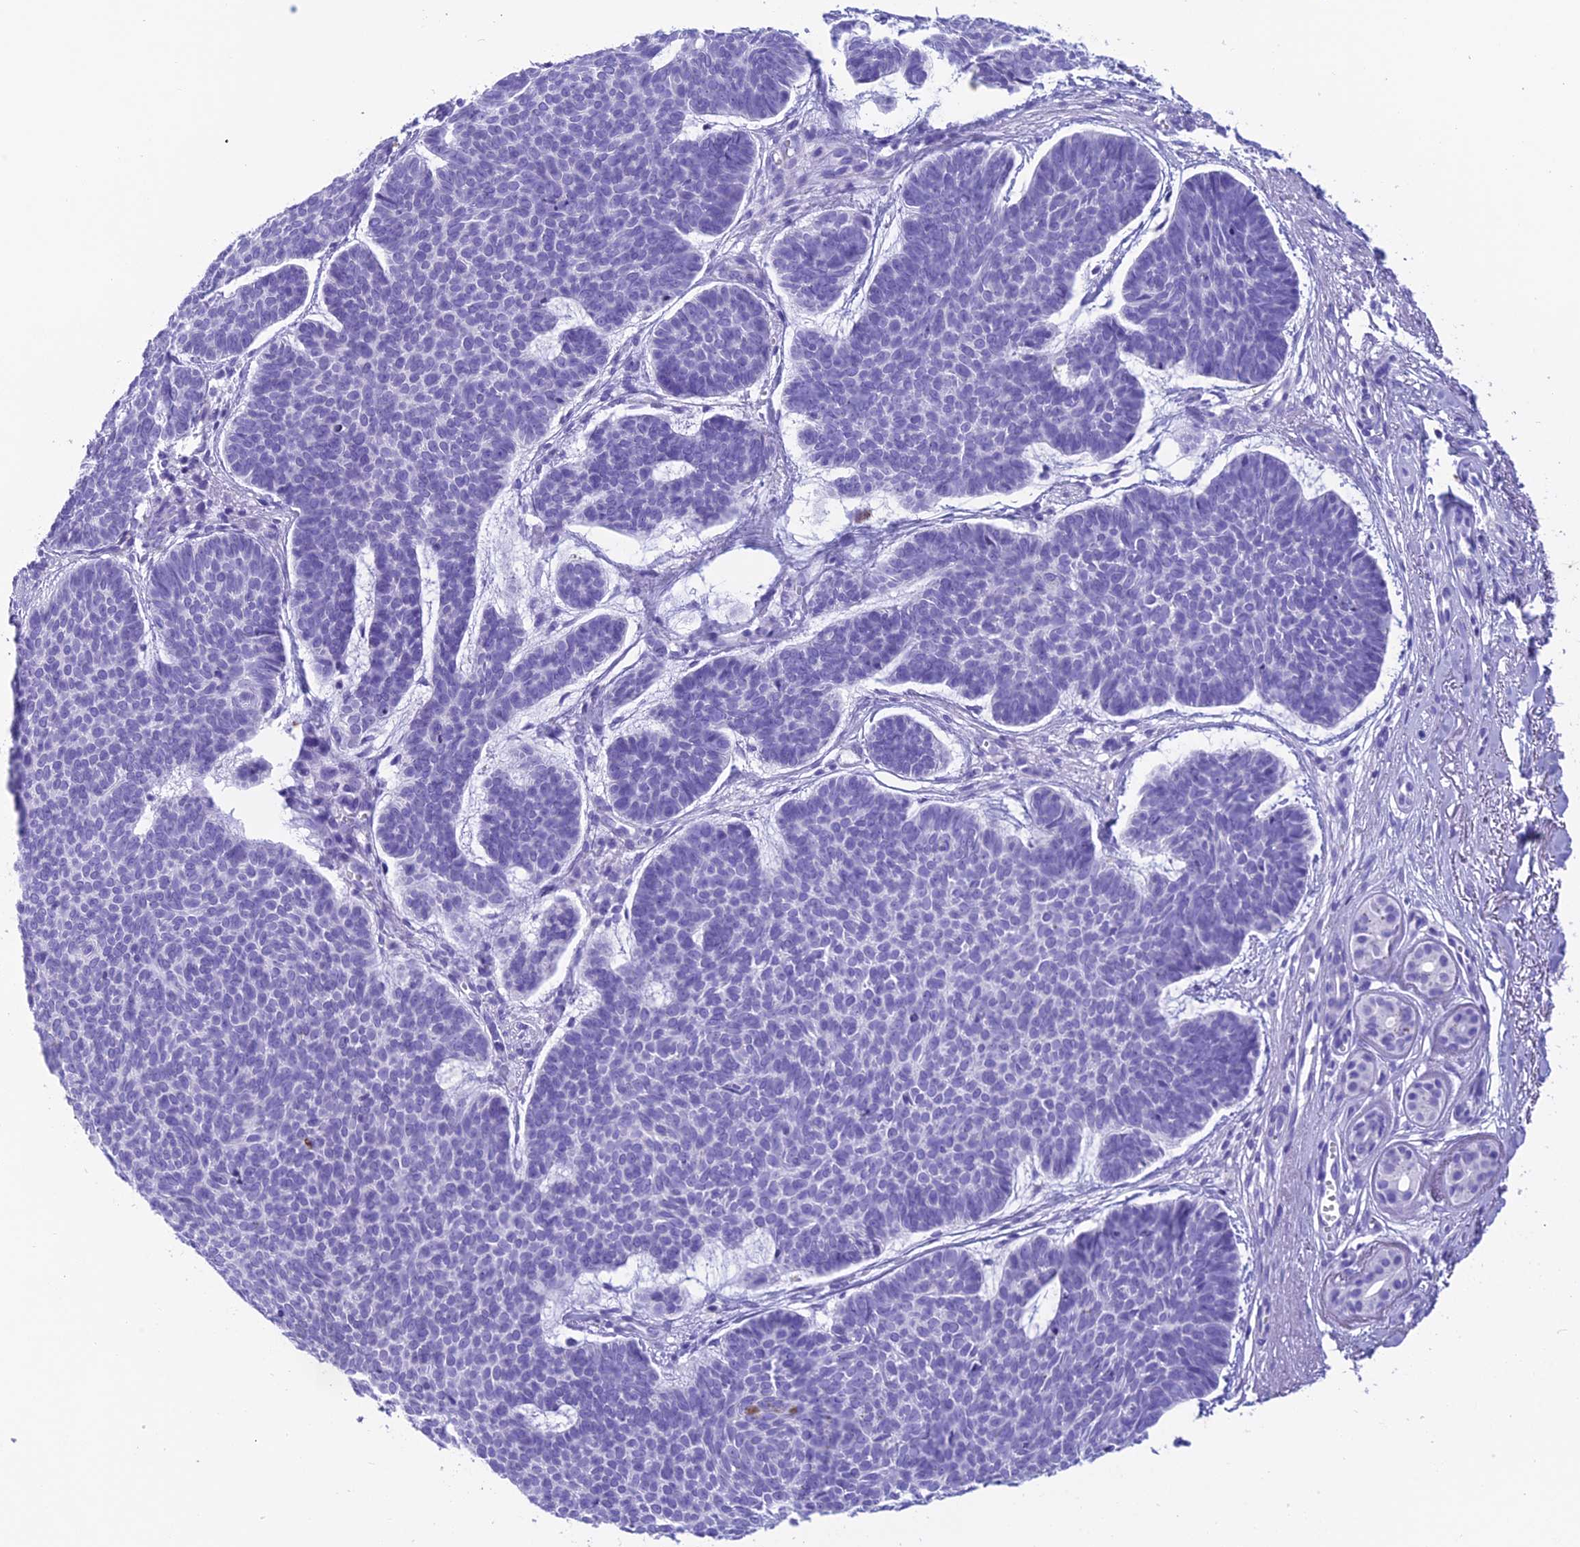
{"staining": {"intensity": "negative", "quantity": "none", "location": "none"}, "tissue": "skin cancer", "cell_type": "Tumor cells", "image_type": "cancer", "snomed": [{"axis": "morphology", "description": "Basal cell carcinoma"}, {"axis": "topography", "description": "Skin"}], "caption": "The micrograph demonstrates no staining of tumor cells in skin basal cell carcinoma. Brightfield microscopy of IHC stained with DAB (3,3'-diaminobenzidine) (brown) and hematoxylin (blue), captured at high magnification.", "gene": "TRAM1L1", "patient": {"sex": "female", "age": 74}}